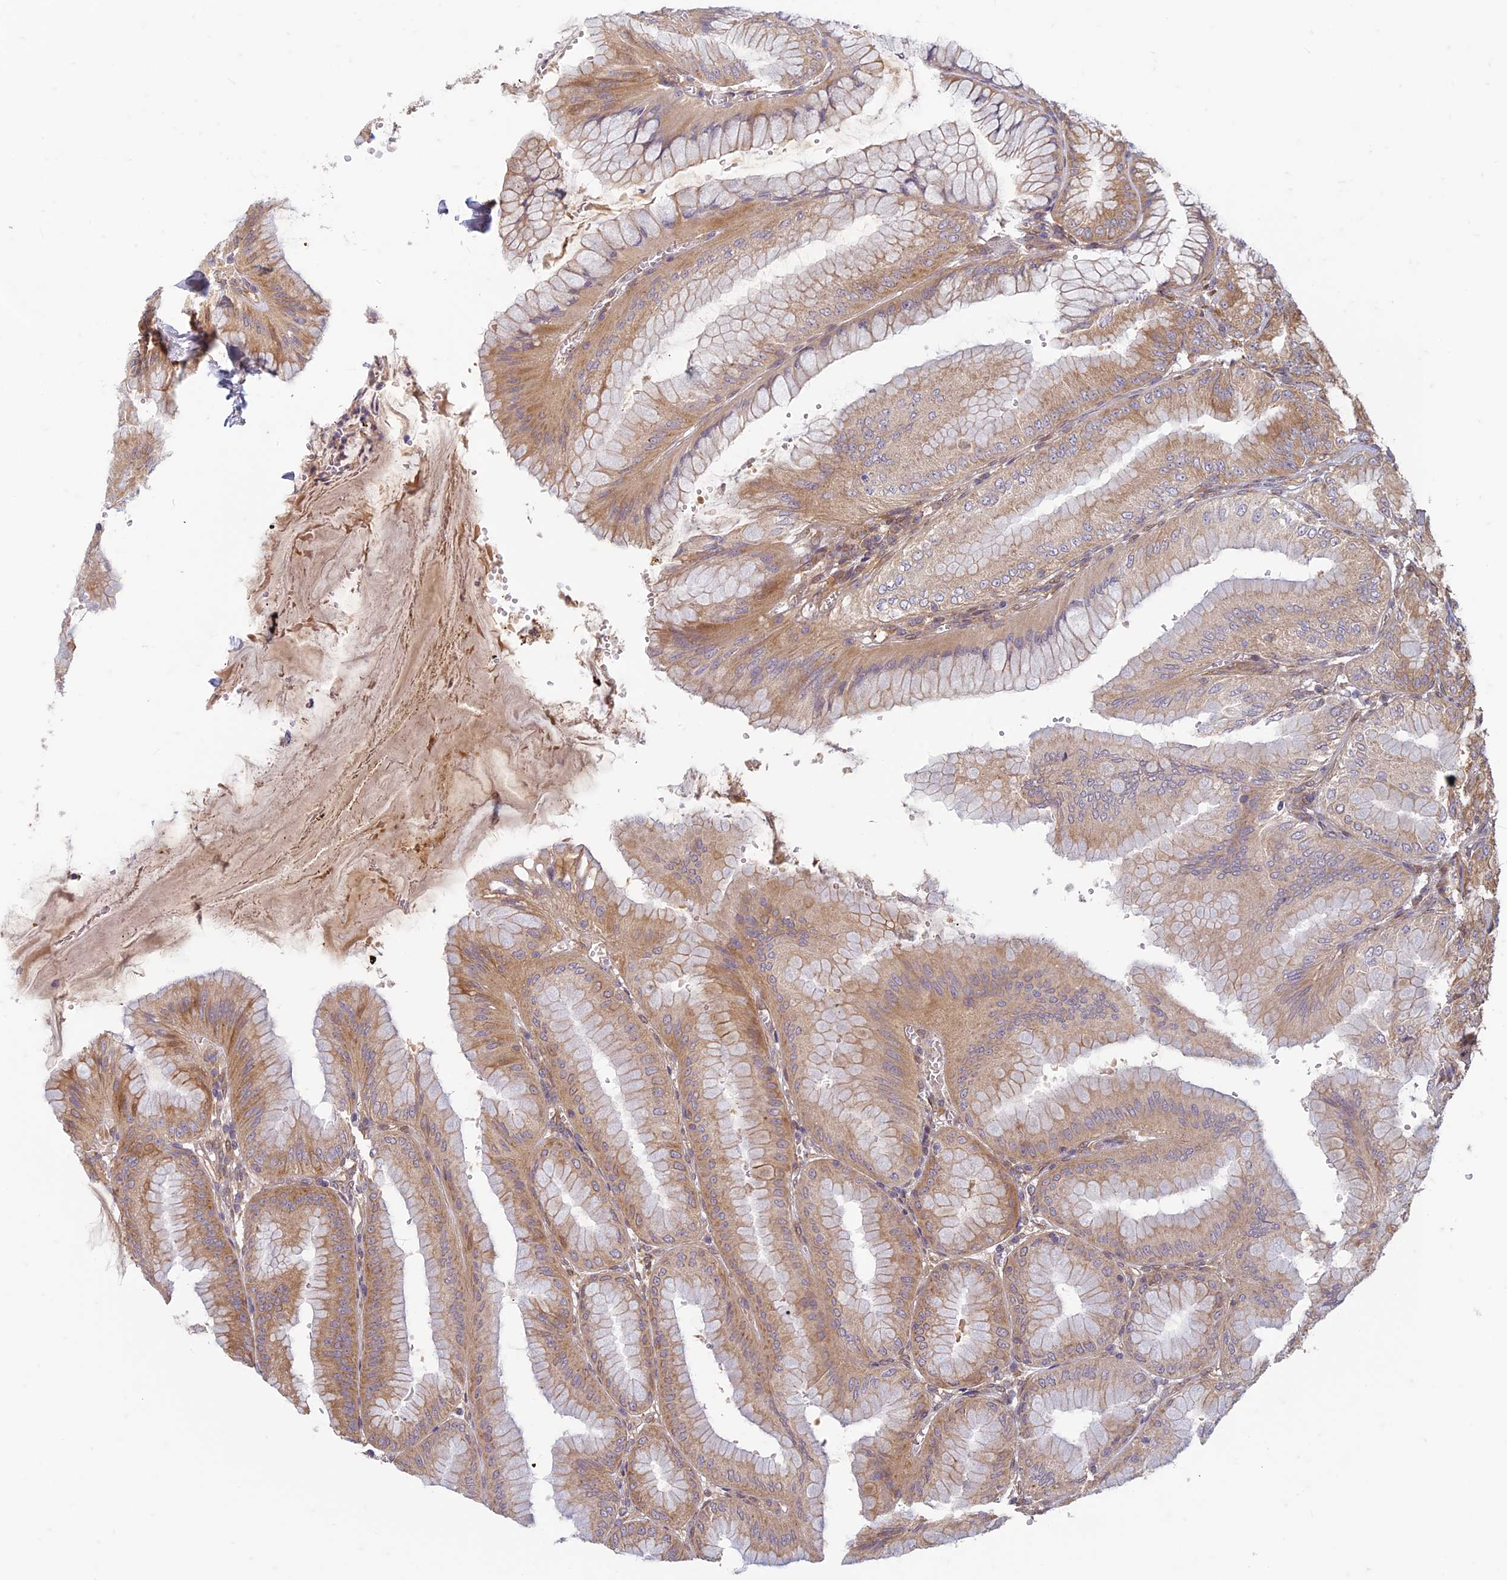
{"staining": {"intensity": "moderate", "quantity": ">75%", "location": "cytoplasmic/membranous,nuclear"}, "tissue": "stomach", "cell_type": "Glandular cells", "image_type": "normal", "snomed": [{"axis": "morphology", "description": "Normal tissue, NOS"}, {"axis": "topography", "description": "Stomach, lower"}], "caption": "Glandular cells demonstrate moderate cytoplasmic/membranous,nuclear positivity in about >75% of cells in normal stomach. (DAB (3,3'-diaminobenzidine) = brown stain, brightfield microscopy at high magnification).", "gene": "TCF25", "patient": {"sex": "male", "age": 71}}